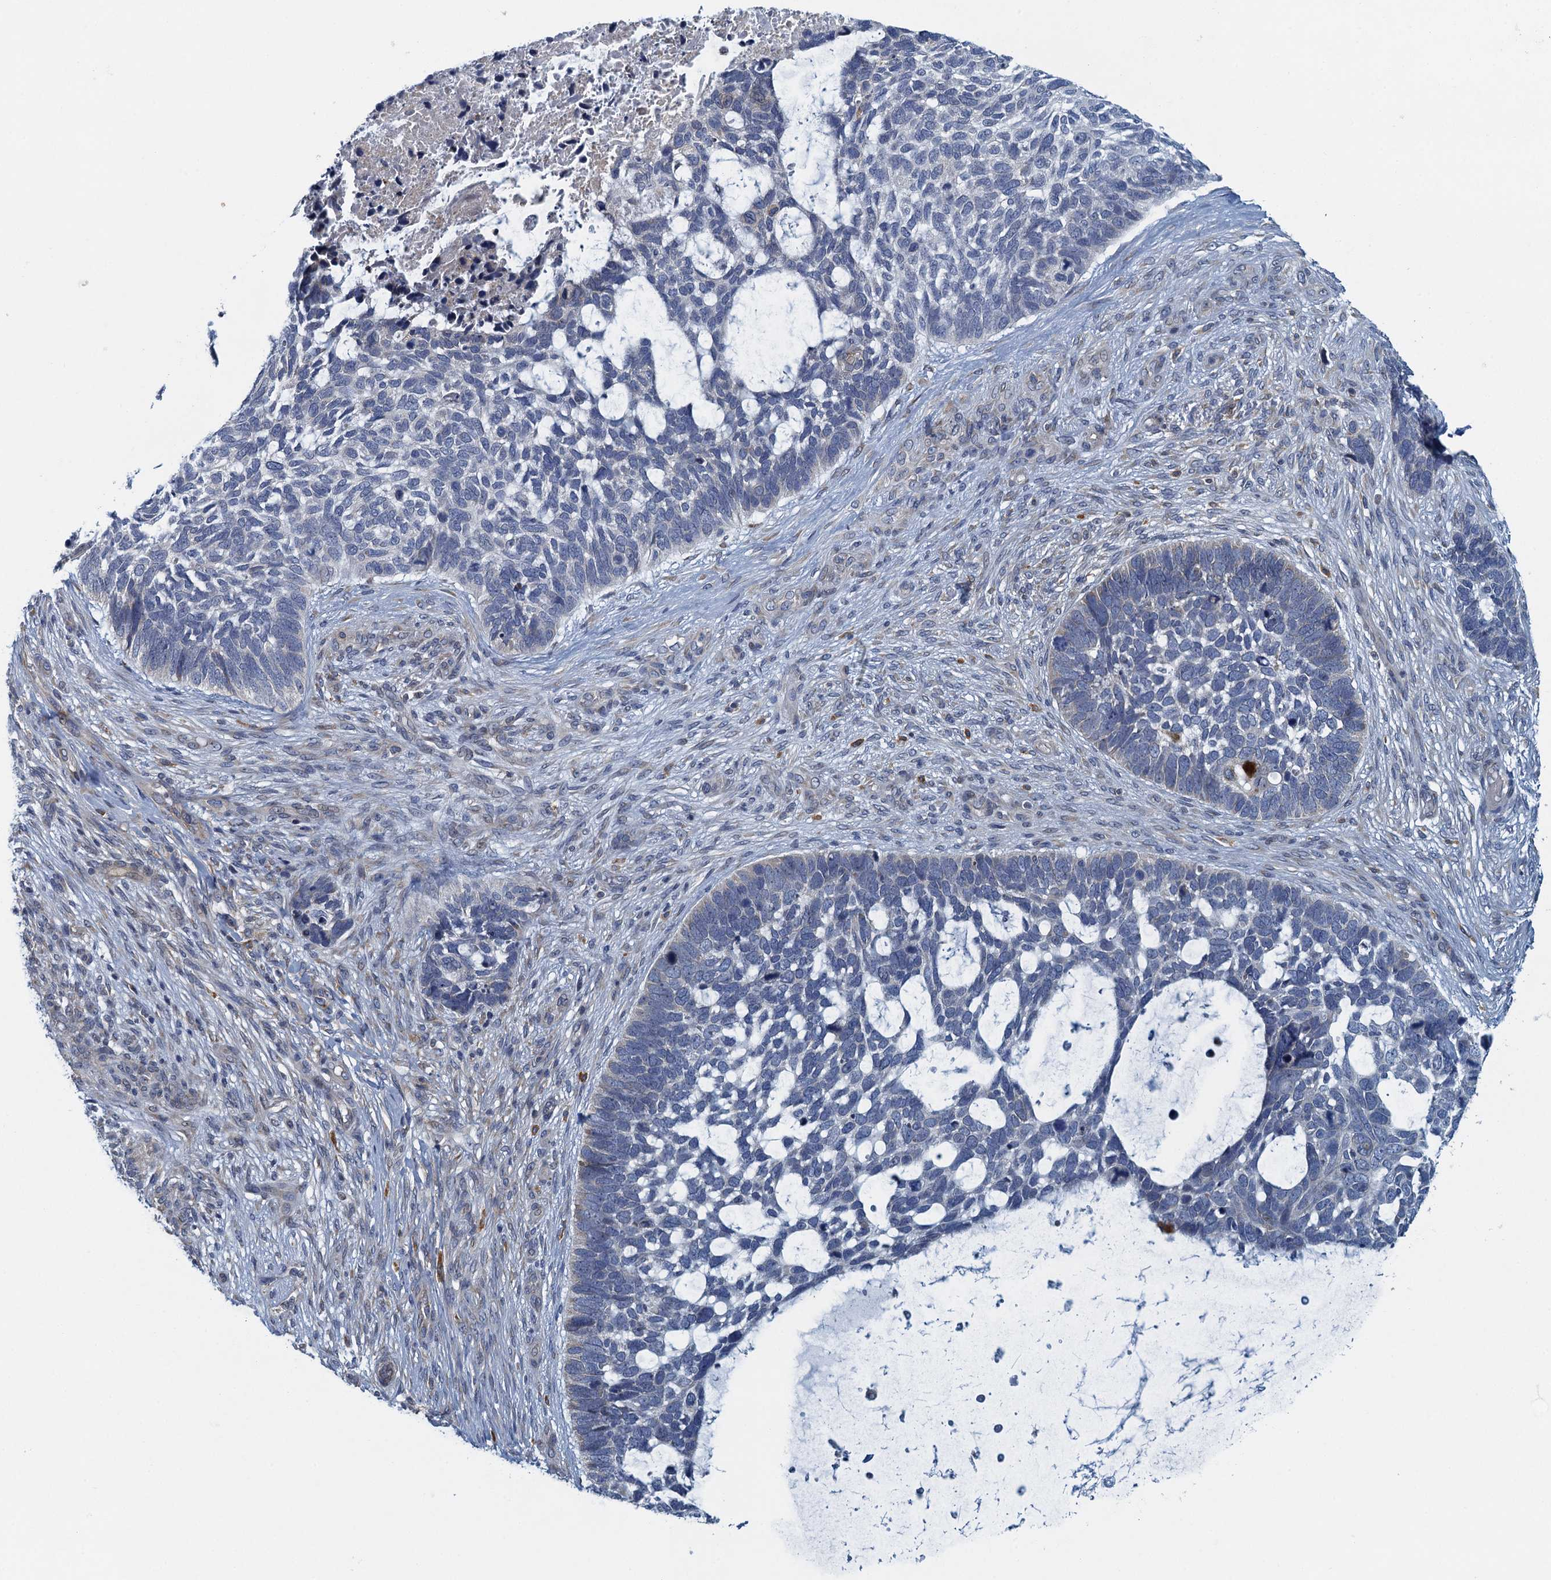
{"staining": {"intensity": "negative", "quantity": "none", "location": "none"}, "tissue": "skin cancer", "cell_type": "Tumor cells", "image_type": "cancer", "snomed": [{"axis": "morphology", "description": "Basal cell carcinoma"}, {"axis": "topography", "description": "Skin"}], "caption": "A photomicrograph of skin cancer stained for a protein exhibits no brown staining in tumor cells. (DAB immunohistochemistry (IHC) visualized using brightfield microscopy, high magnification).", "gene": "ALG2", "patient": {"sex": "male", "age": 88}}